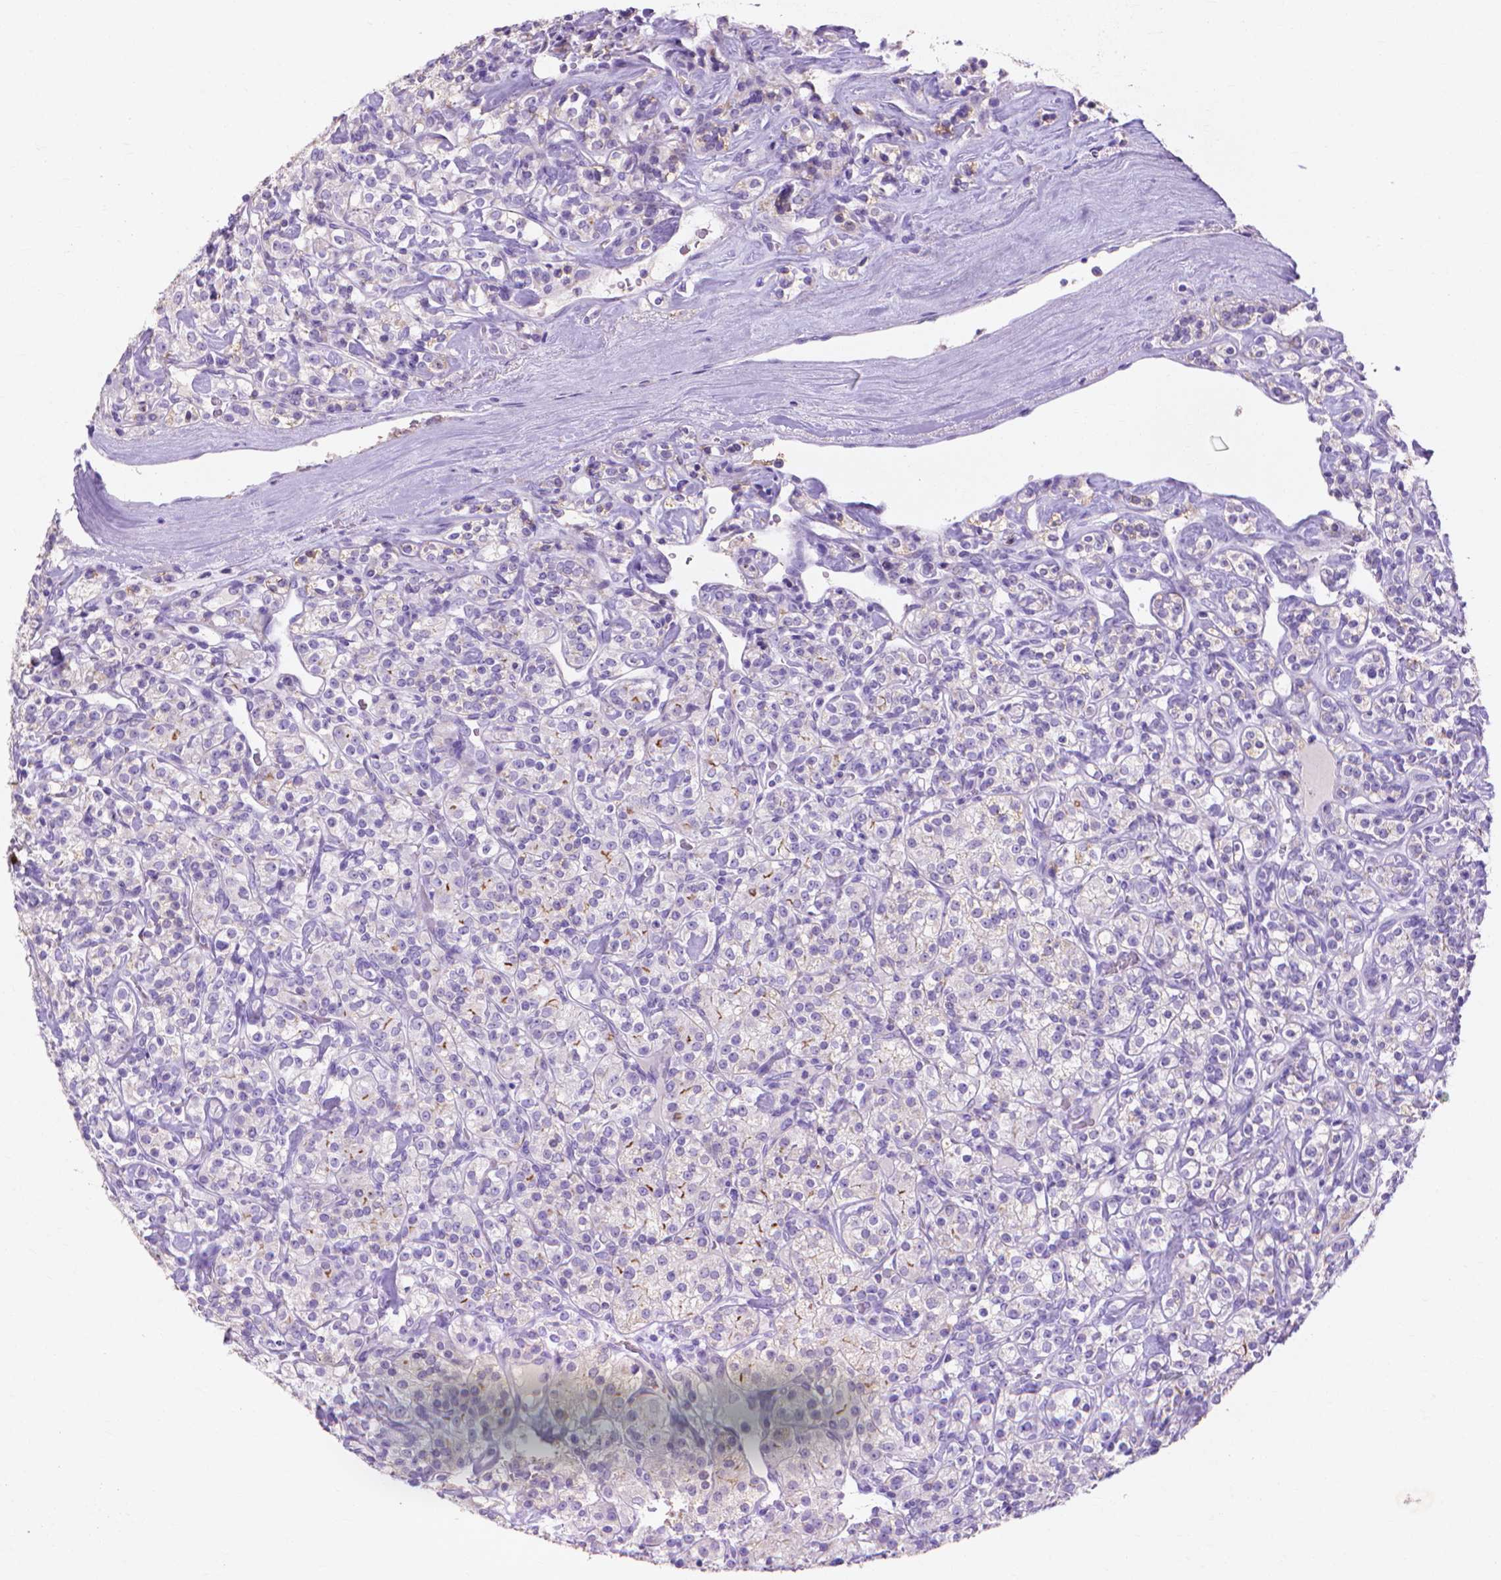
{"staining": {"intensity": "negative", "quantity": "none", "location": "none"}, "tissue": "renal cancer", "cell_type": "Tumor cells", "image_type": "cancer", "snomed": [{"axis": "morphology", "description": "Adenocarcinoma, NOS"}, {"axis": "topography", "description": "Kidney"}], "caption": "Immunohistochemistry histopathology image of human renal adenocarcinoma stained for a protein (brown), which demonstrates no staining in tumor cells.", "gene": "MMP11", "patient": {"sex": "male", "age": 77}}